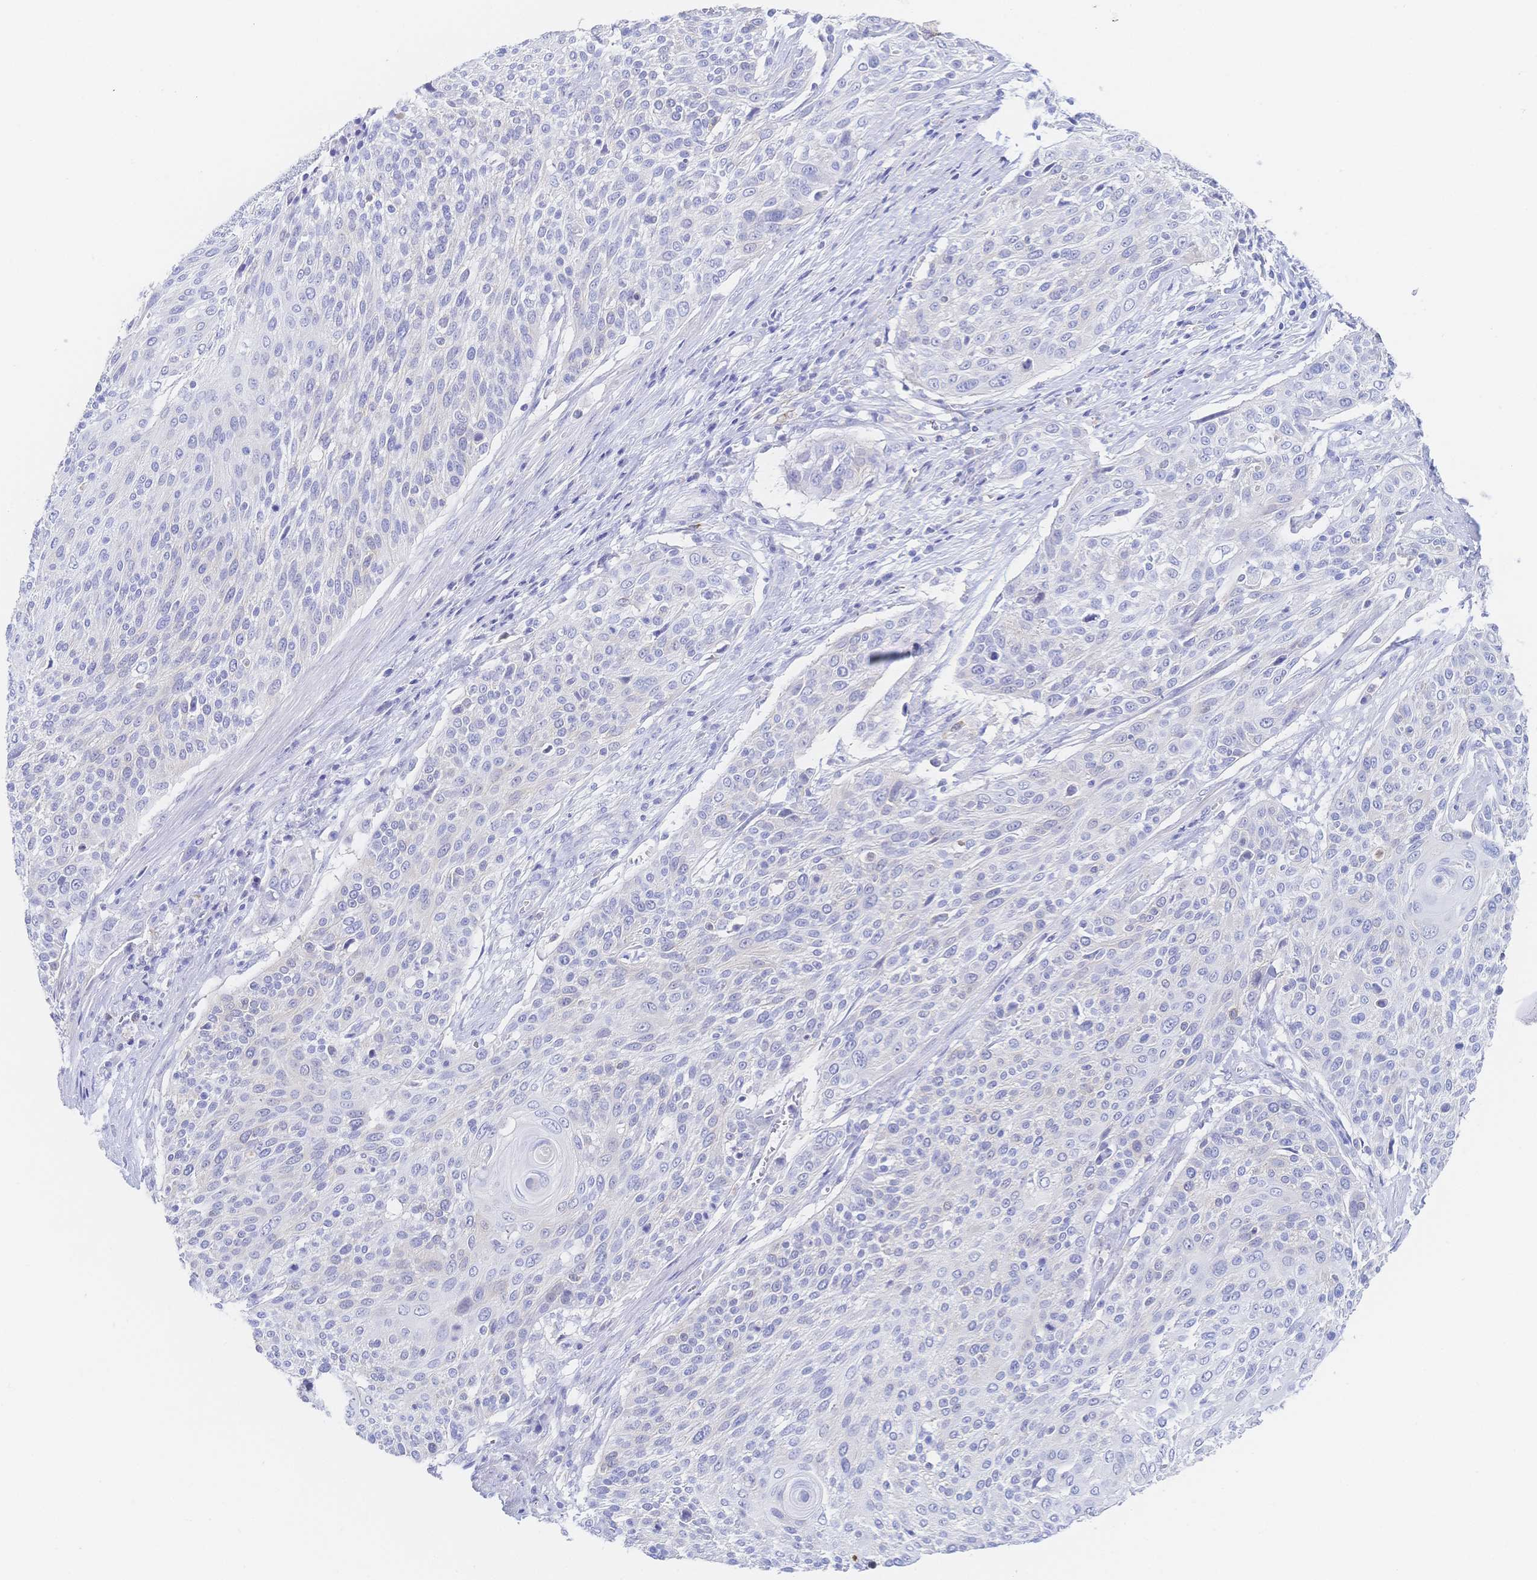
{"staining": {"intensity": "negative", "quantity": "none", "location": "none"}, "tissue": "cervical cancer", "cell_type": "Tumor cells", "image_type": "cancer", "snomed": [{"axis": "morphology", "description": "Squamous cell carcinoma, NOS"}, {"axis": "topography", "description": "Cervix"}], "caption": "A photomicrograph of cervical squamous cell carcinoma stained for a protein reveals no brown staining in tumor cells. (Immunohistochemistry (ihc), brightfield microscopy, high magnification).", "gene": "RRM1", "patient": {"sex": "female", "age": 31}}